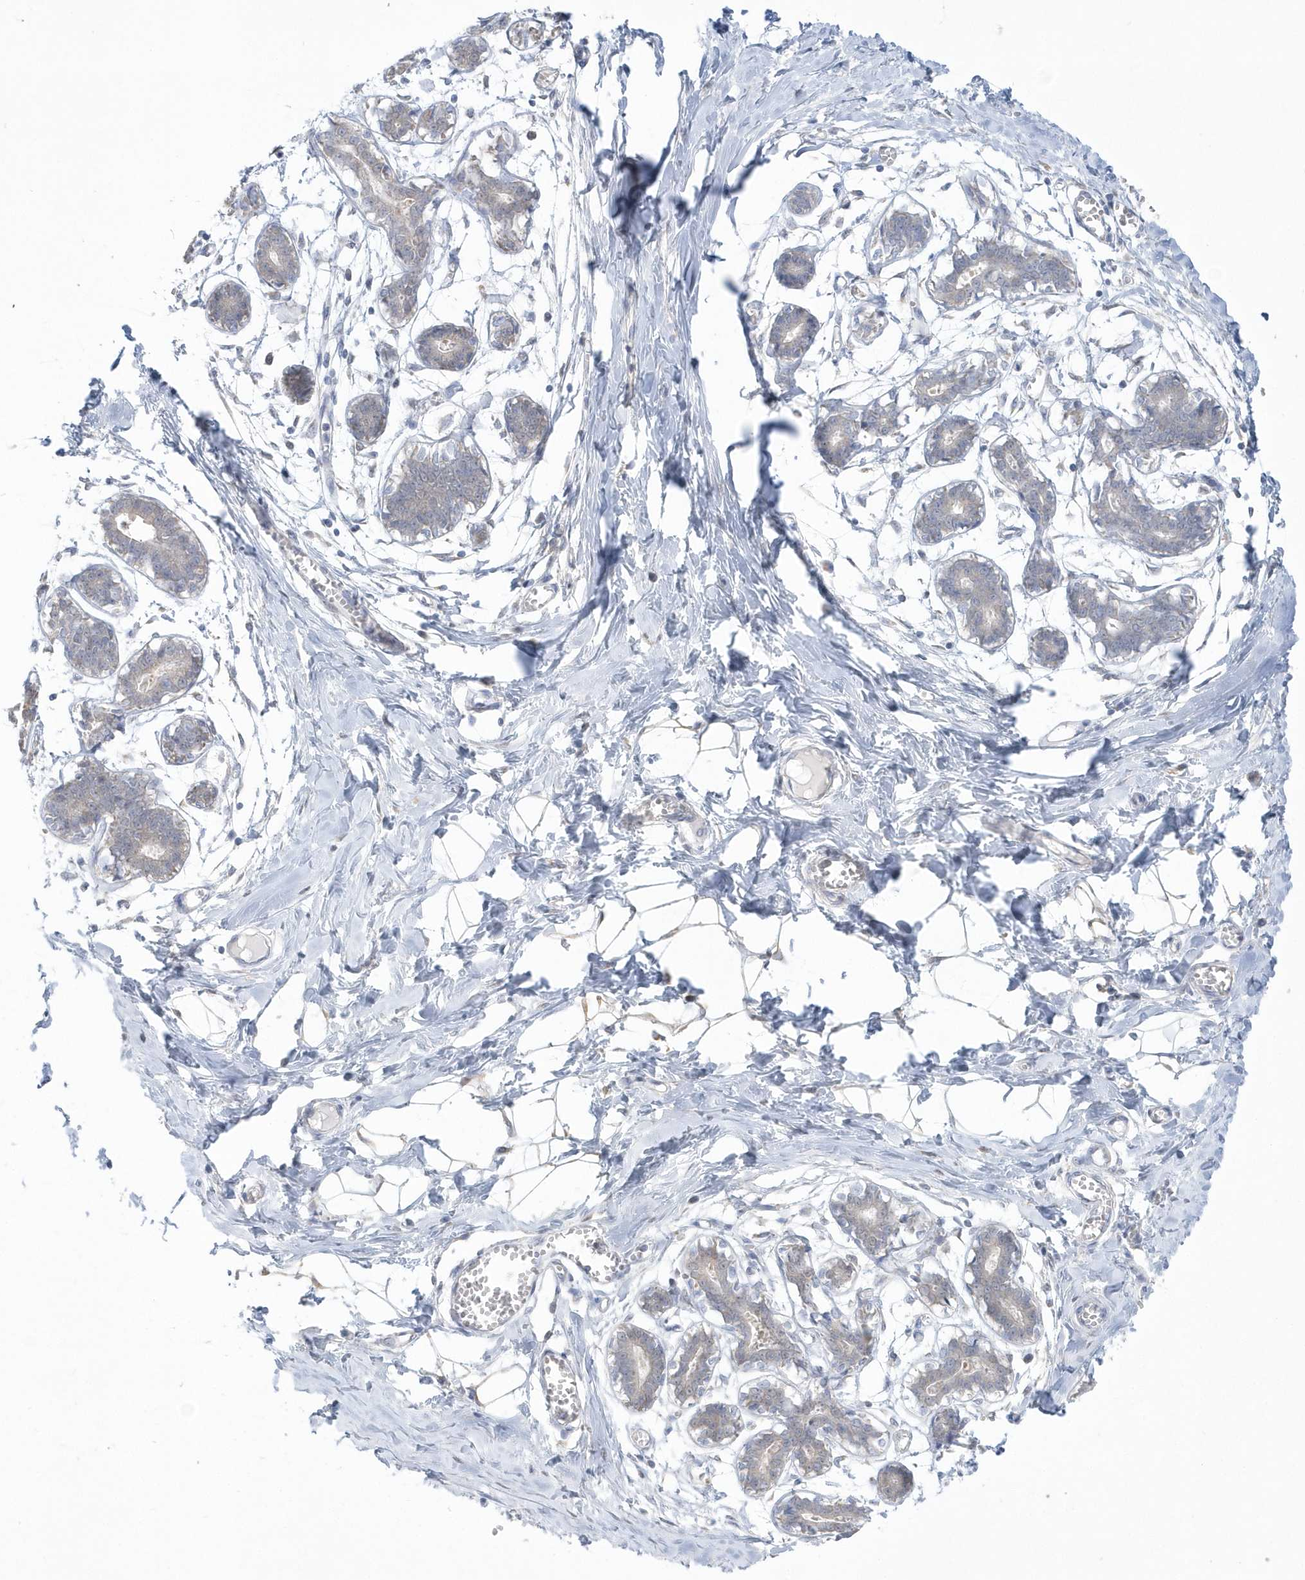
{"staining": {"intensity": "weak", "quantity": "25%-75%", "location": "cytoplasmic/membranous"}, "tissue": "breast", "cell_type": "Adipocytes", "image_type": "normal", "snomed": [{"axis": "morphology", "description": "Normal tissue, NOS"}, {"axis": "topography", "description": "Breast"}], "caption": "A brown stain shows weak cytoplasmic/membranous staining of a protein in adipocytes of benign human breast. The staining was performed using DAB to visualize the protein expression in brown, while the nuclei were stained in blue with hematoxylin (Magnification: 20x).", "gene": "PCBD1", "patient": {"sex": "female", "age": 27}}